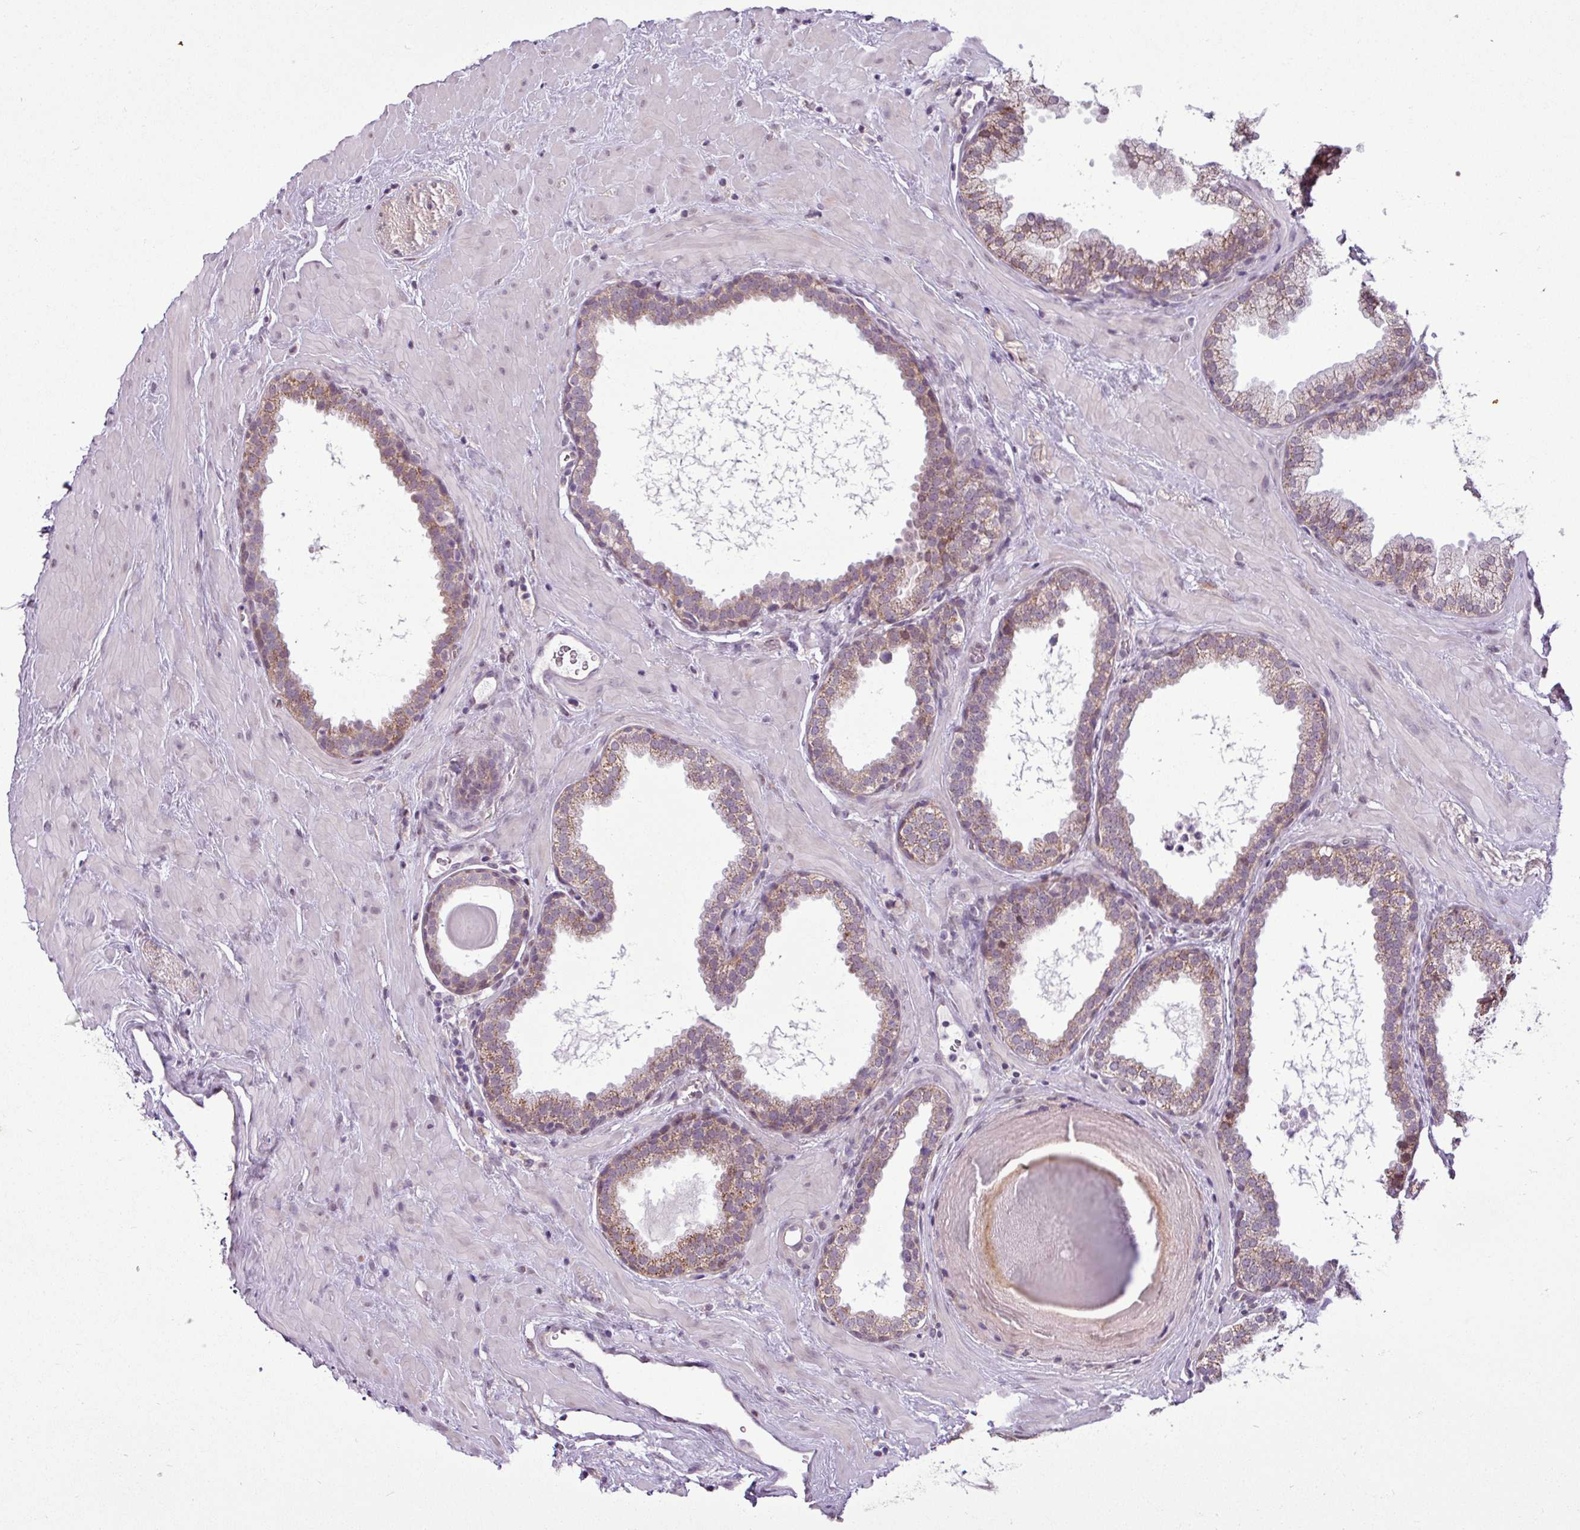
{"staining": {"intensity": "moderate", "quantity": "25%-75%", "location": "cytoplasmic/membranous"}, "tissue": "prostate", "cell_type": "Glandular cells", "image_type": "normal", "snomed": [{"axis": "morphology", "description": "Normal tissue, NOS"}, {"axis": "topography", "description": "Prostate"}], "caption": "Immunohistochemical staining of normal human prostate exhibits moderate cytoplasmic/membranous protein staining in approximately 25%-75% of glandular cells.", "gene": "GPT2", "patient": {"sex": "male", "age": 51}}